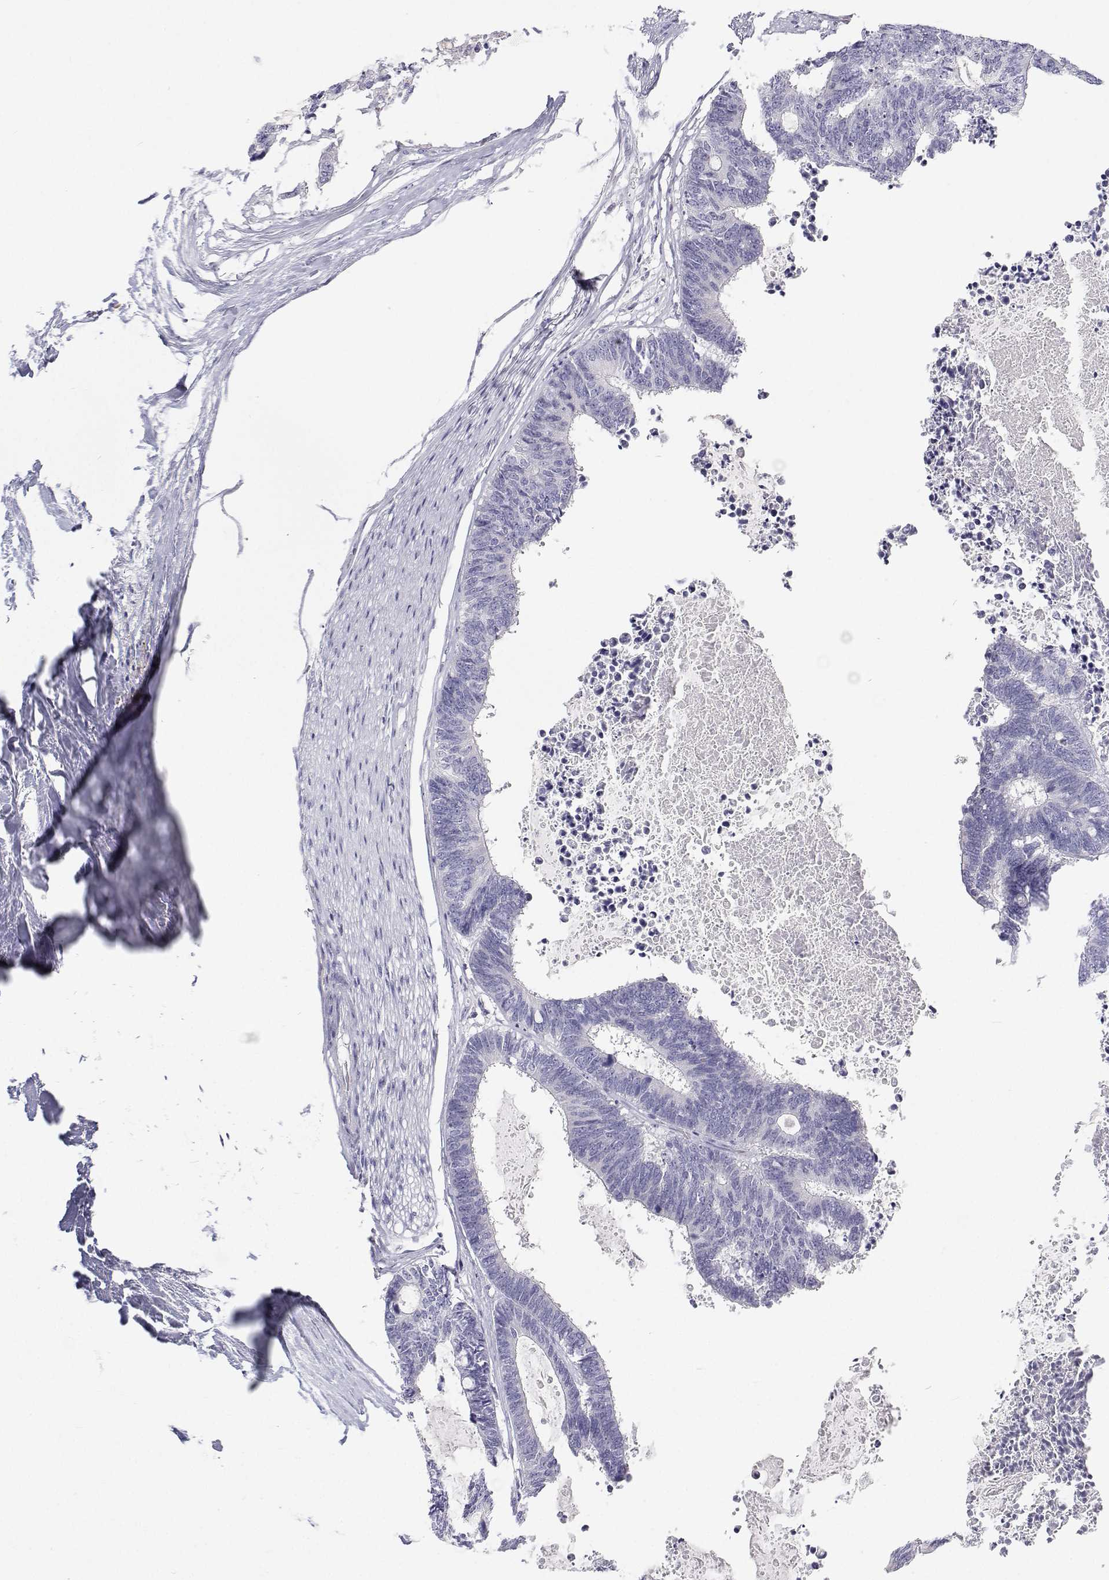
{"staining": {"intensity": "negative", "quantity": "none", "location": "none"}, "tissue": "colorectal cancer", "cell_type": "Tumor cells", "image_type": "cancer", "snomed": [{"axis": "morphology", "description": "Adenocarcinoma, NOS"}, {"axis": "topography", "description": "Colon"}, {"axis": "topography", "description": "Rectum"}], "caption": "A micrograph of human adenocarcinoma (colorectal) is negative for staining in tumor cells.", "gene": "TTN", "patient": {"sex": "male", "age": 57}}